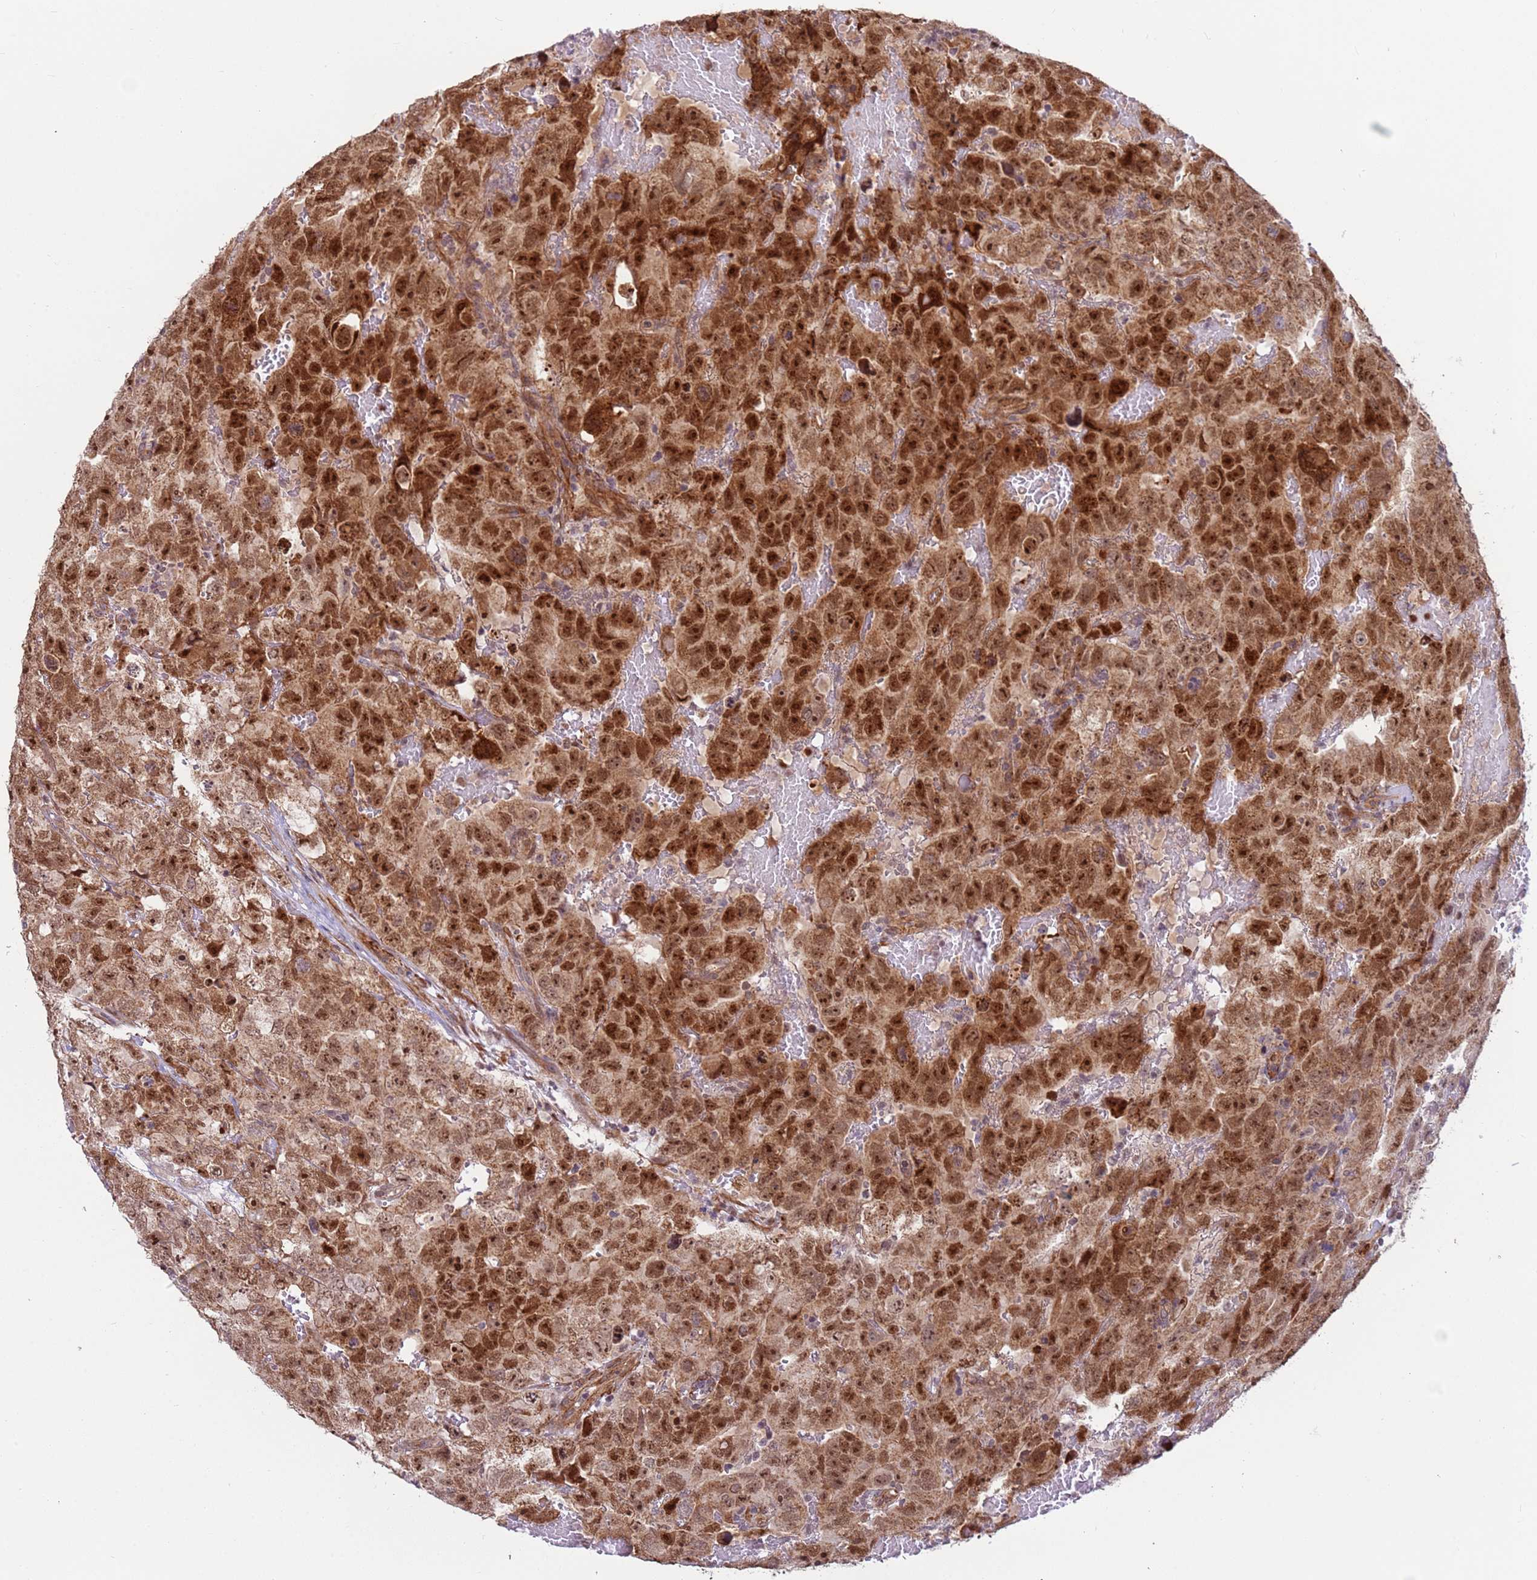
{"staining": {"intensity": "moderate", "quantity": ">75%", "location": "cytoplasmic/membranous,nuclear"}, "tissue": "testis cancer", "cell_type": "Tumor cells", "image_type": "cancer", "snomed": [{"axis": "morphology", "description": "Carcinoma, Embryonal, NOS"}, {"axis": "topography", "description": "Testis"}], "caption": "The micrograph demonstrates staining of testis cancer, revealing moderate cytoplasmic/membranous and nuclear protein expression (brown color) within tumor cells. (DAB (3,3'-diaminobenzidine) = brown stain, brightfield microscopy at high magnification).", "gene": "DCAF4", "patient": {"sex": "male", "age": 45}}